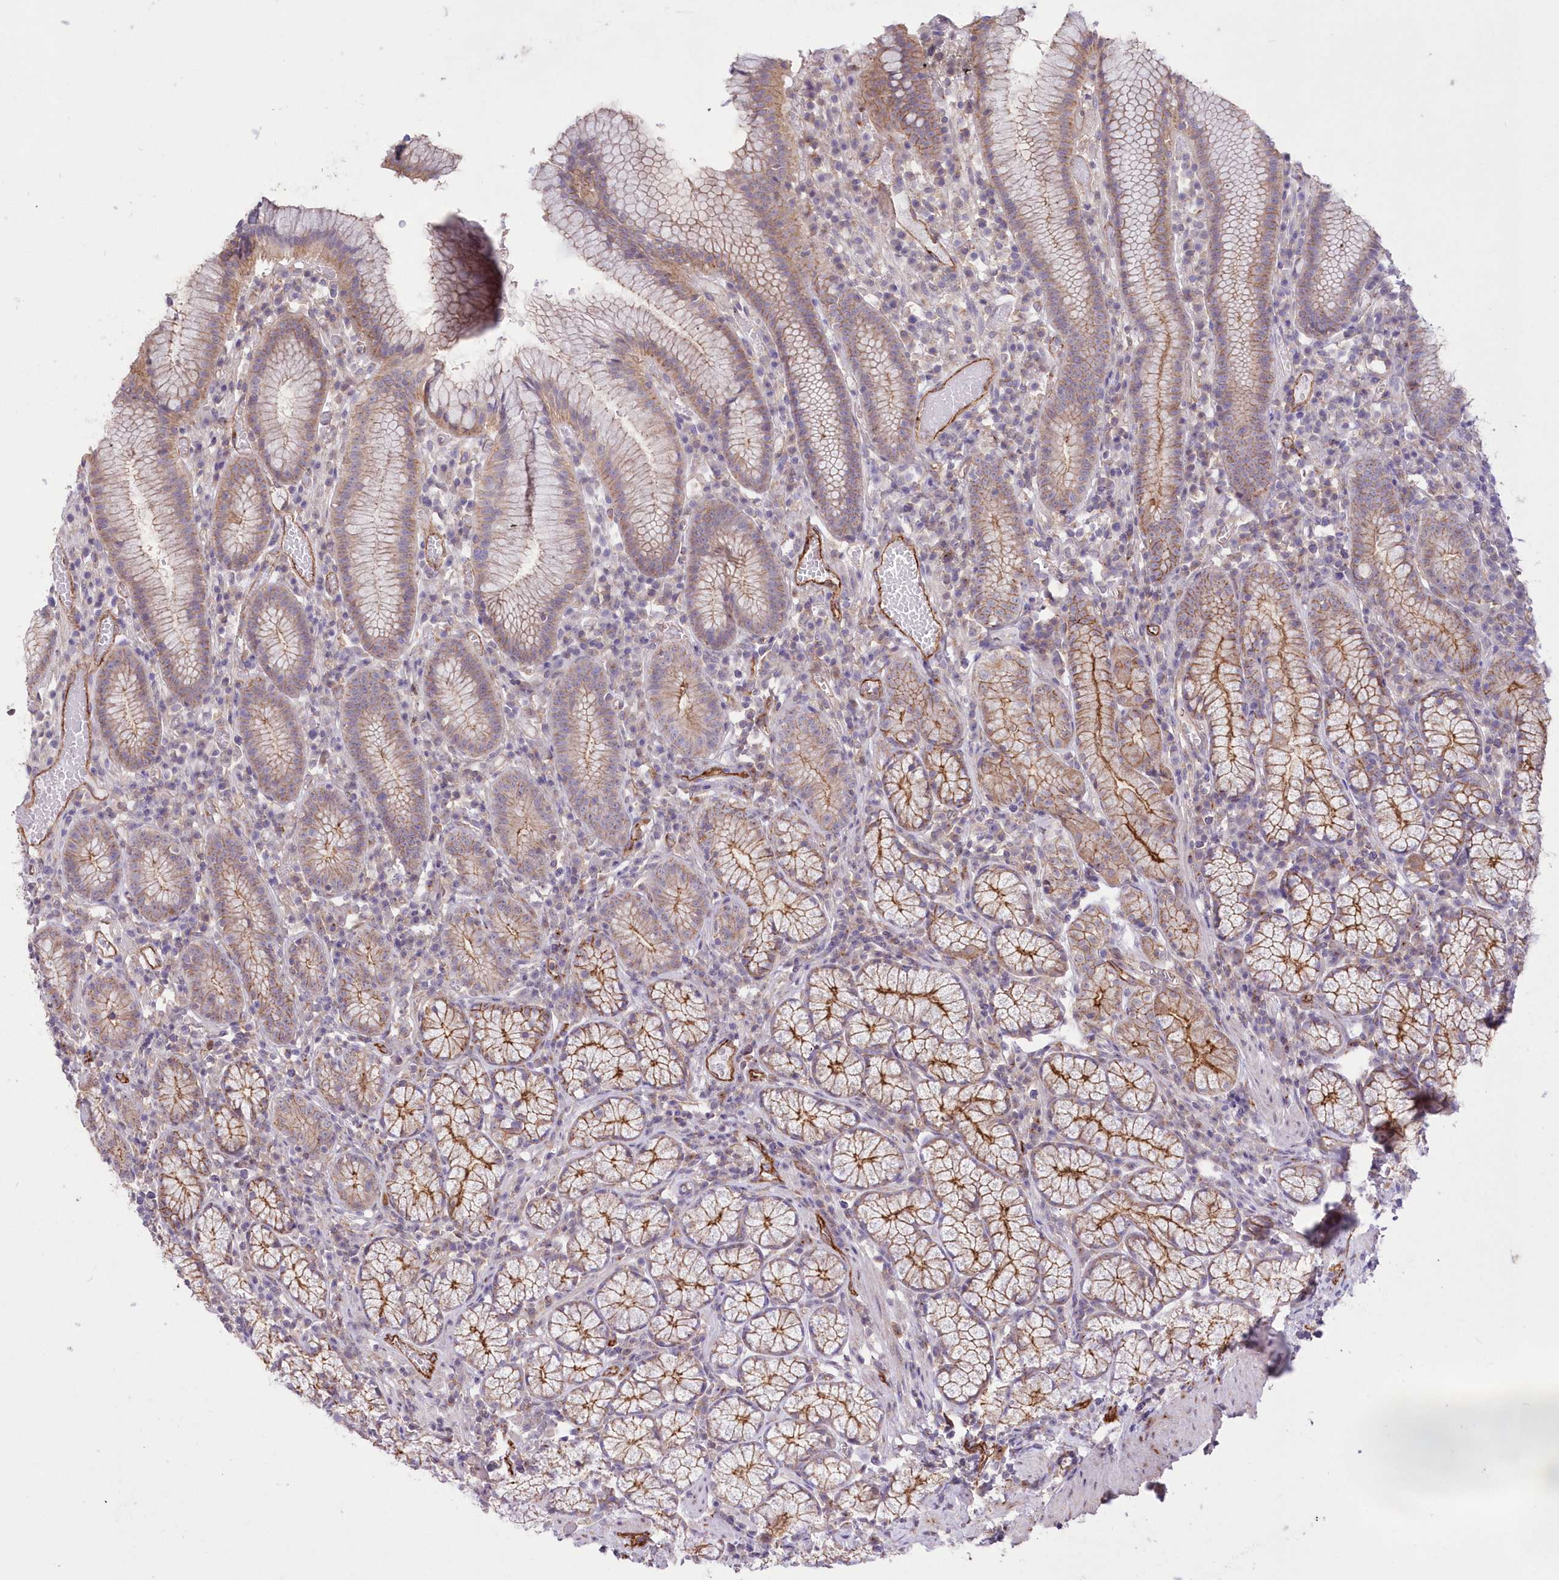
{"staining": {"intensity": "strong", "quantity": "<25%", "location": "cytoplasmic/membranous"}, "tissue": "stomach", "cell_type": "Glandular cells", "image_type": "normal", "snomed": [{"axis": "morphology", "description": "Normal tissue, NOS"}, {"axis": "topography", "description": "Stomach"}], "caption": "An IHC photomicrograph of normal tissue is shown. Protein staining in brown highlights strong cytoplasmic/membranous positivity in stomach within glandular cells.", "gene": "RAB11FIP5", "patient": {"sex": "male", "age": 55}}